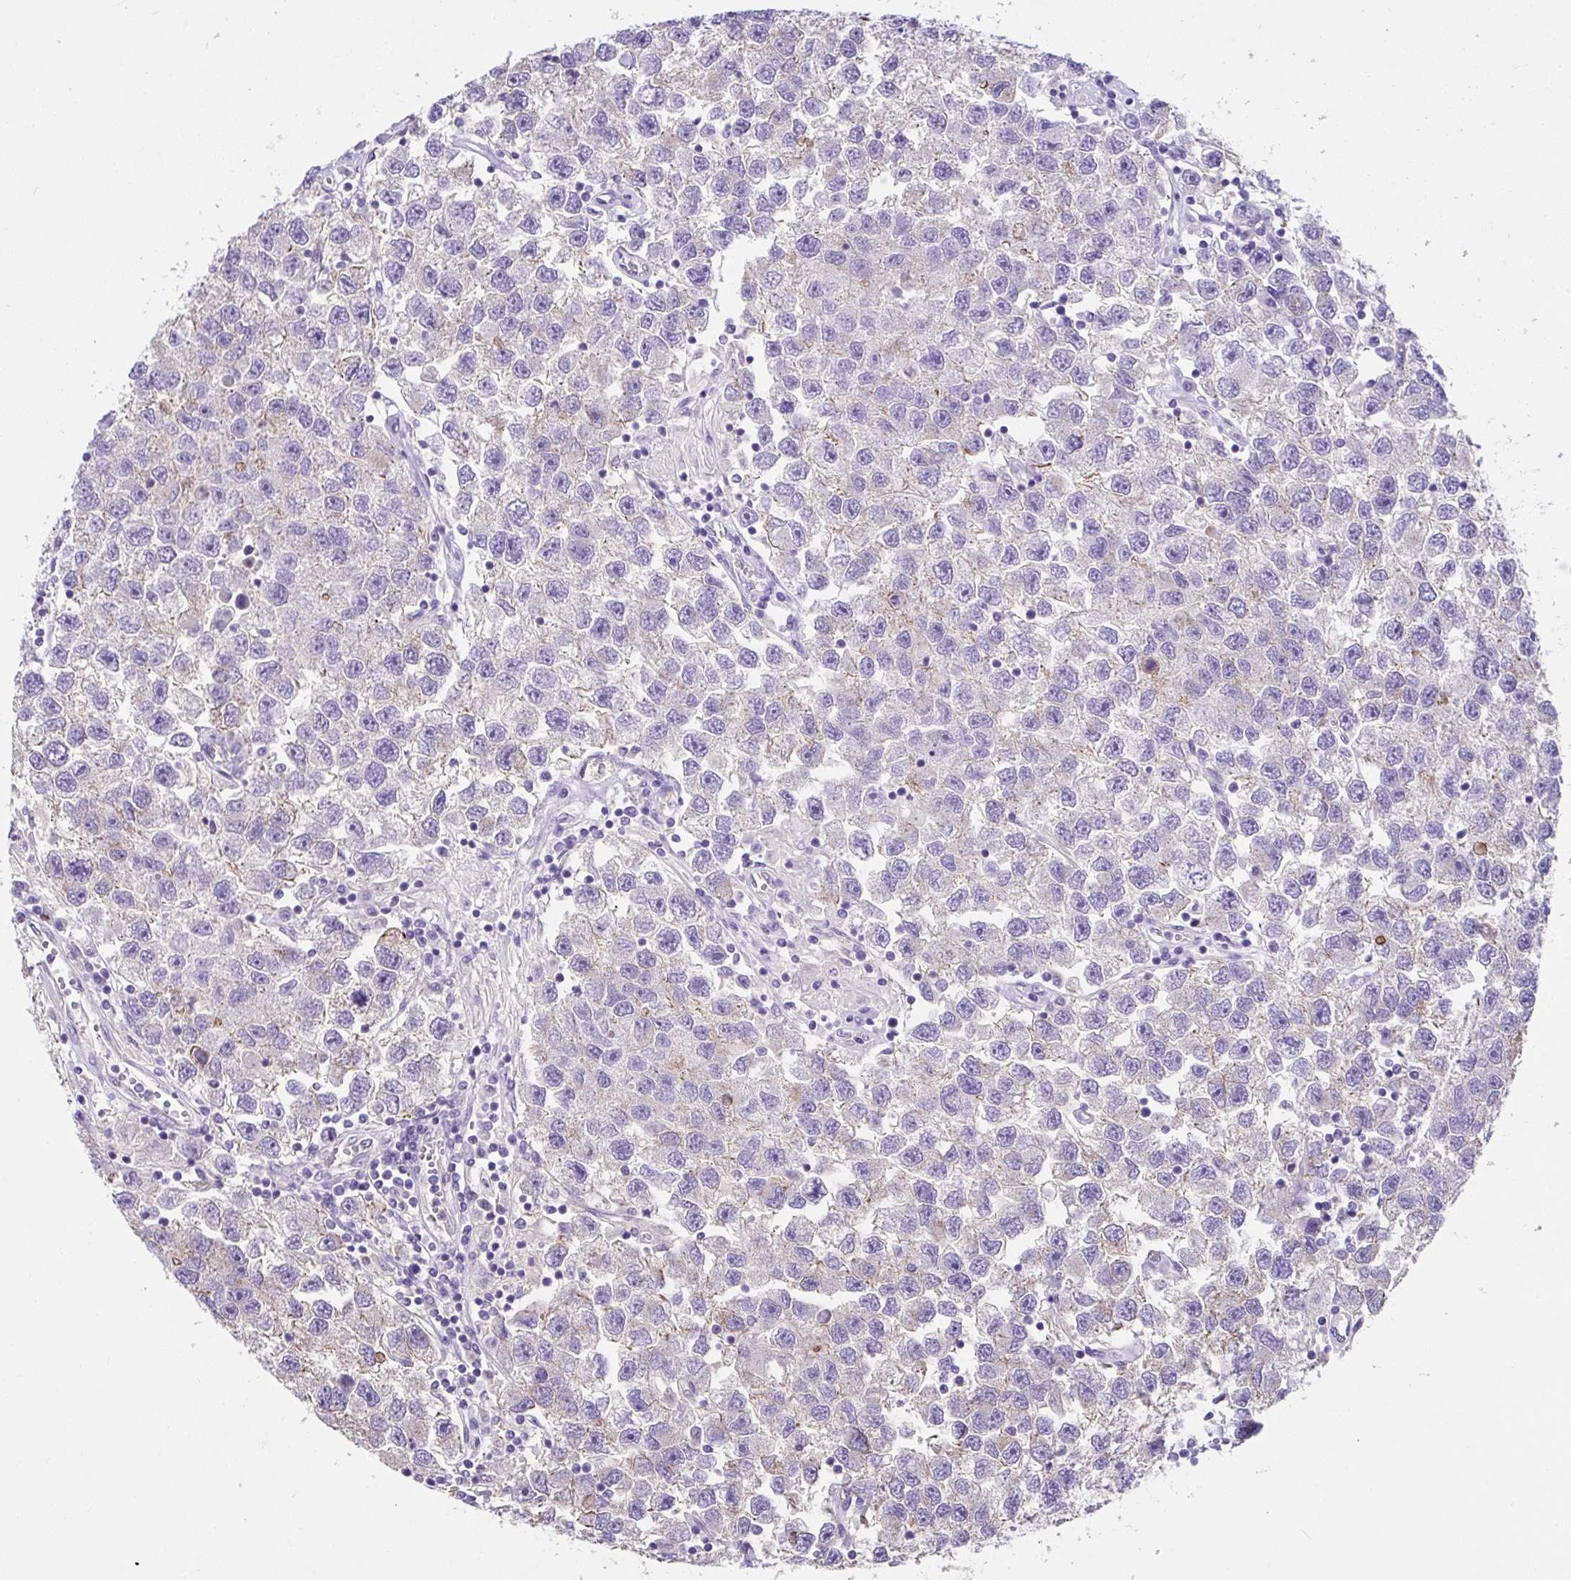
{"staining": {"intensity": "negative", "quantity": "none", "location": "none"}, "tissue": "testis cancer", "cell_type": "Tumor cells", "image_type": "cancer", "snomed": [{"axis": "morphology", "description": "Seminoma, NOS"}, {"axis": "topography", "description": "Testis"}], "caption": "High power microscopy micrograph of an immunohistochemistry (IHC) histopathology image of testis seminoma, revealing no significant staining in tumor cells.", "gene": "ZNF813", "patient": {"sex": "male", "age": 26}}